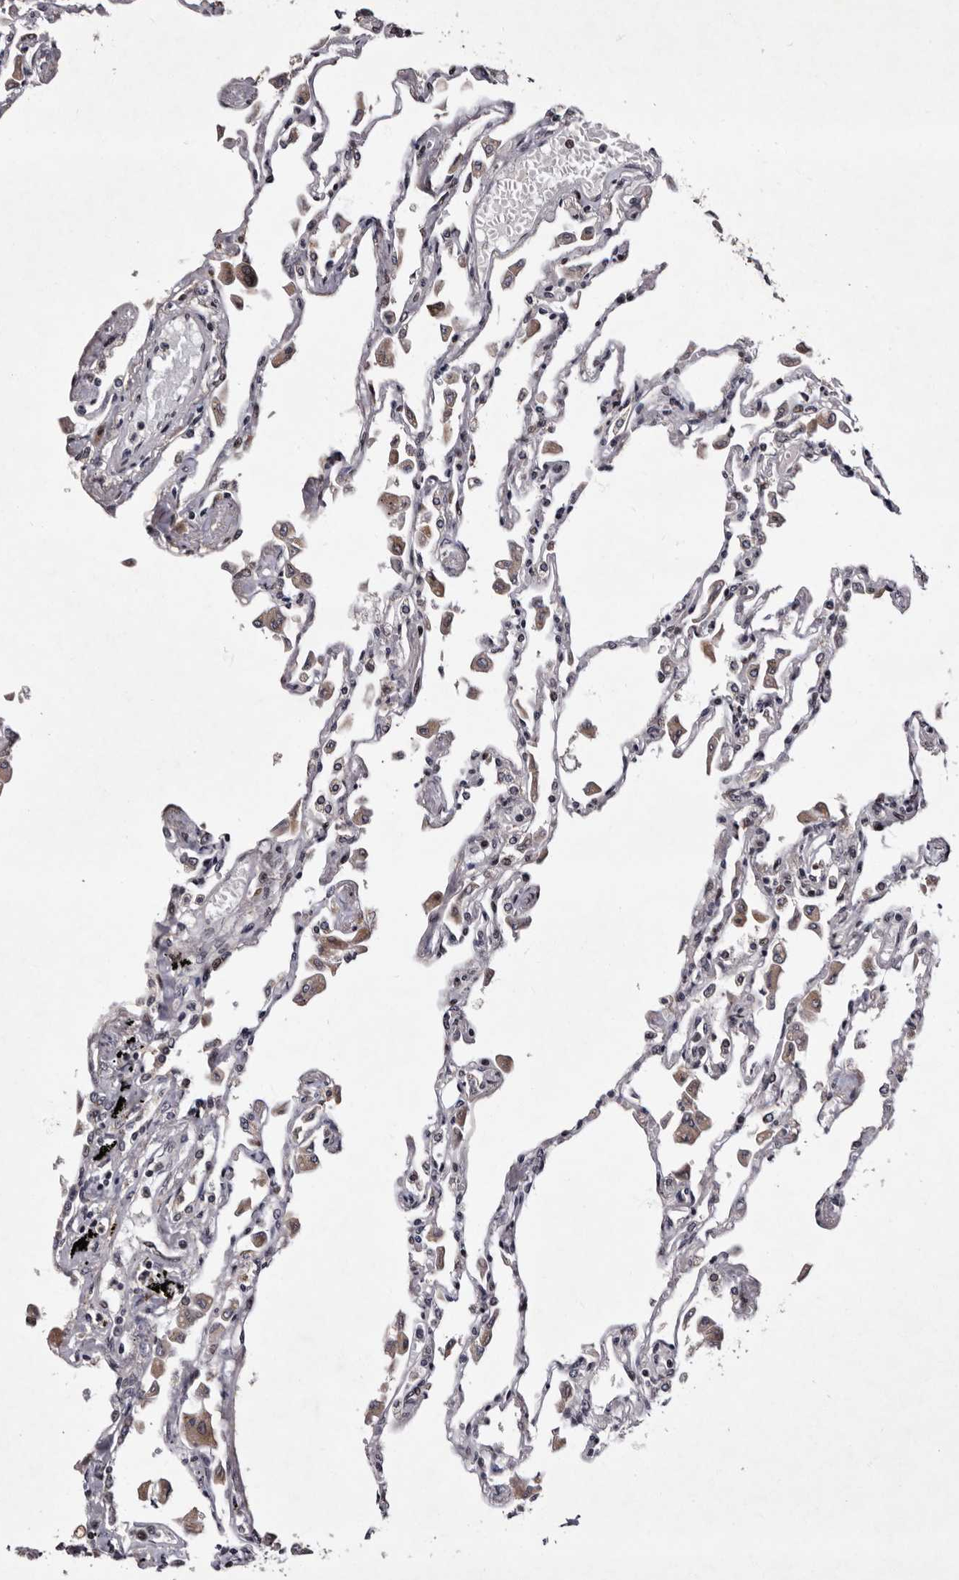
{"staining": {"intensity": "negative", "quantity": "none", "location": "none"}, "tissue": "lung", "cell_type": "Alveolar cells", "image_type": "normal", "snomed": [{"axis": "morphology", "description": "Normal tissue, NOS"}, {"axis": "topography", "description": "Bronchus"}, {"axis": "topography", "description": "Lung"}], "caption": "Alveolar cells are negative for protein expression in benign human lung. The staining is performed using DAB brown chromogen with nuclei counter-stained in using hematoxylin.", "gene": "TNKS", "patient": {"sex": "female", "age": 49}}